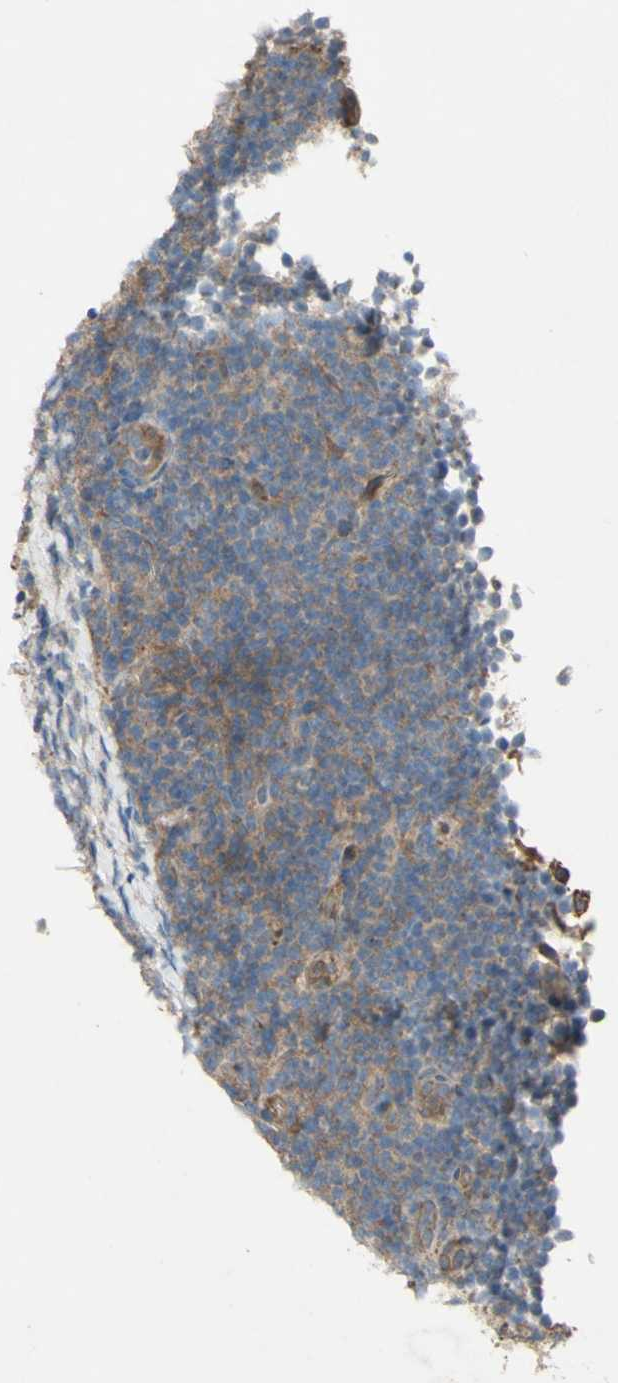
{"staining": {"intensity": "moderate", "quantity": "25%-75%", "location": "cytoplasmic/membranous"}, "tissue": "lymphoma", "cell_type": "Tumor cells", "image_type": "cancer", "snomed": [{"axis": "morphology", "description": "Malignant lymphoma, non-Hodgkin's type, Low grade"}, {"axis": "topography", "description": "Lymph node"}], "caption": "Lymphoma stained for a protein shows moderate cytoplasmic/membranous positivity in tumor cells.", "gene": "SHROOM4", "patient": {"sex": "male", "age": 83}}